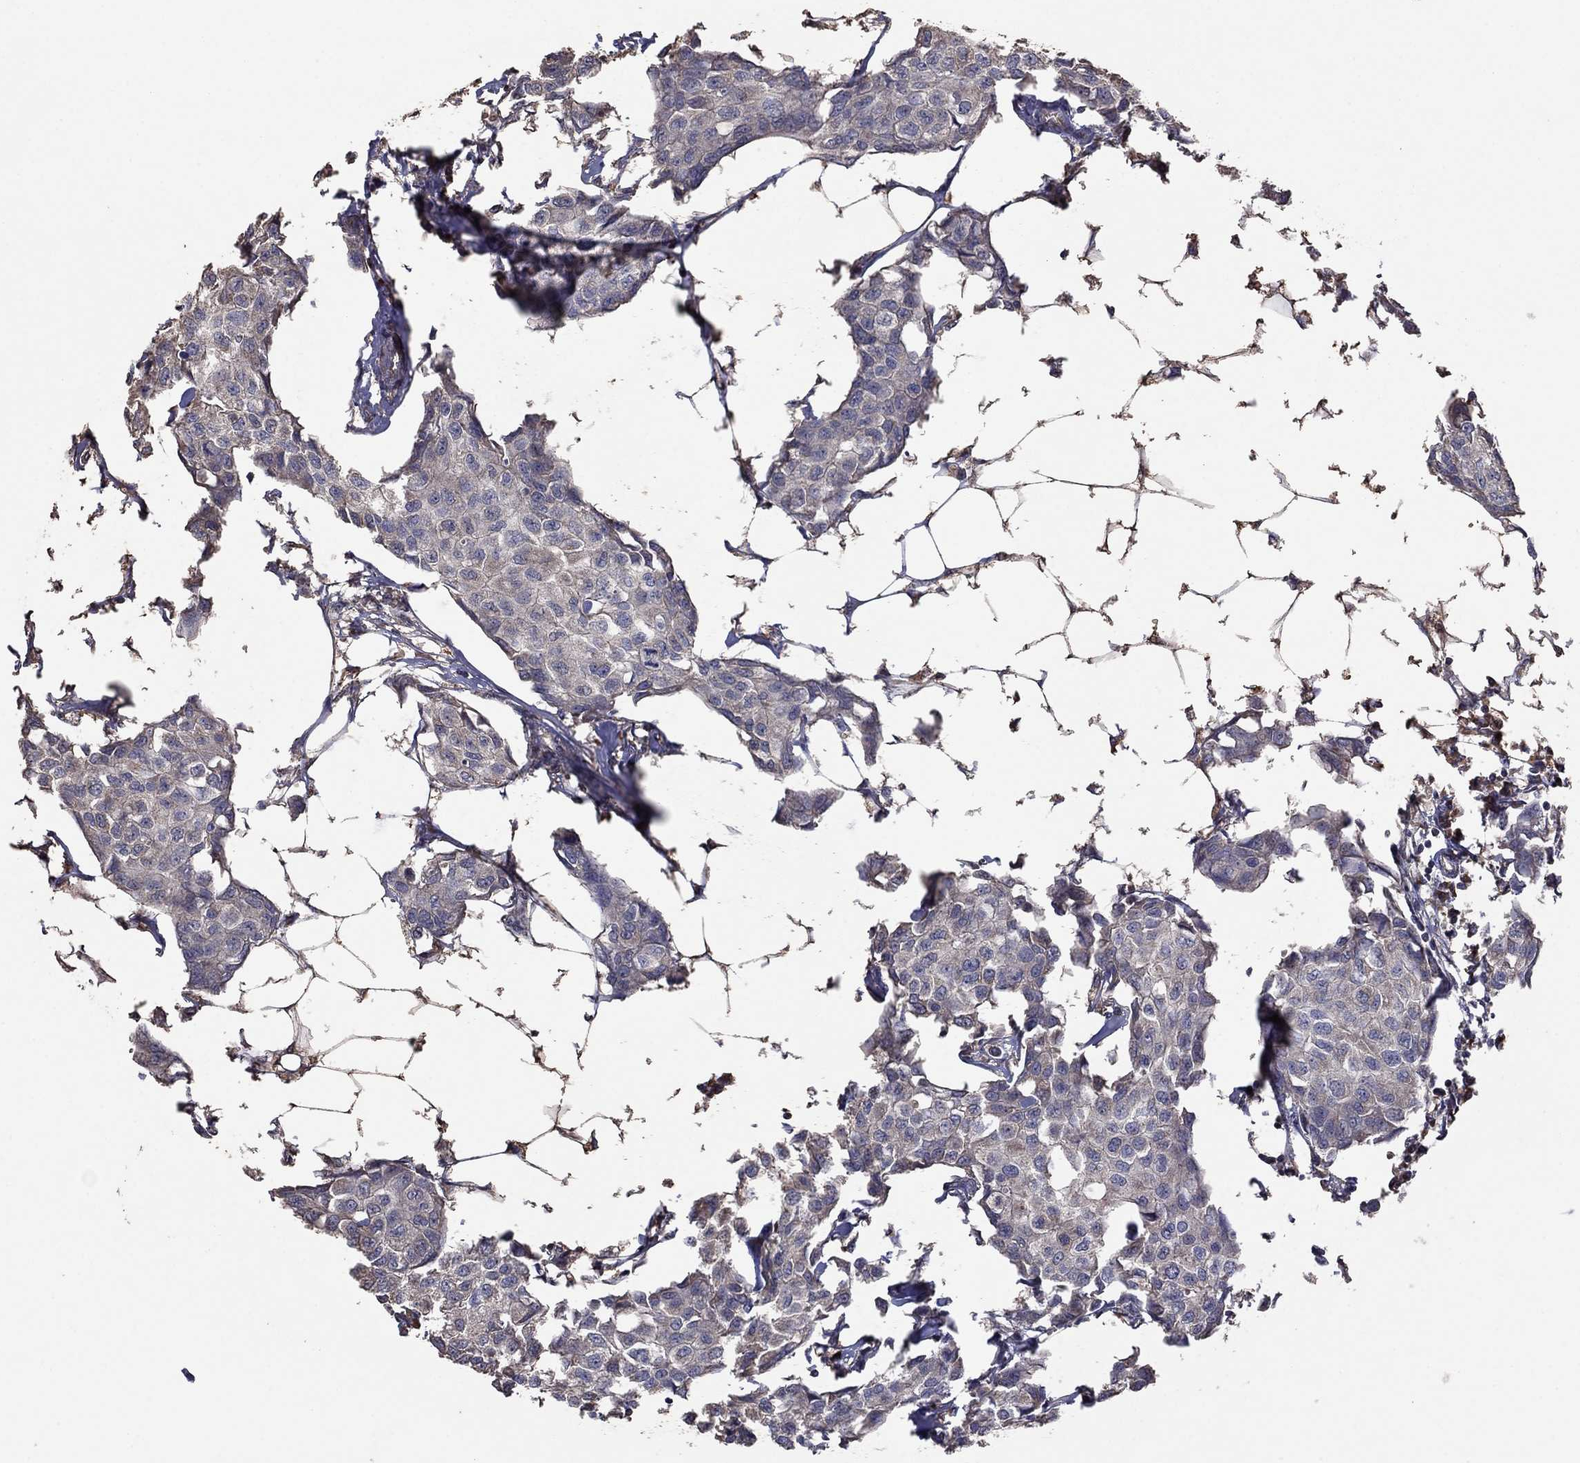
{"staining": {"intensity": "negative", "quantity": "none", "location": "none"}, "tissue": "breast cancer", "cell_type": "Tumor cells", "image_type": "cancer", "snomed": [{"axis": "morphology", "description": "Duct carcinoma"}, {"axis": "topography", "description": "Breast"}], "caption": "IHC photomicrograph of neoplastic tissue: human breast cancer (infiltrating ductal carcinoma) stained with DAB (3,3'-diaminobenzidine) demonstrates no significant protein expression in tumor cells. Brightfield microscopy of immunohistochemistry stained with DAB (brown) and hematoxylin (blue), captured at high magnification.", "gene": "FLT4", "patient": {"sex": "female", "age": 80}}